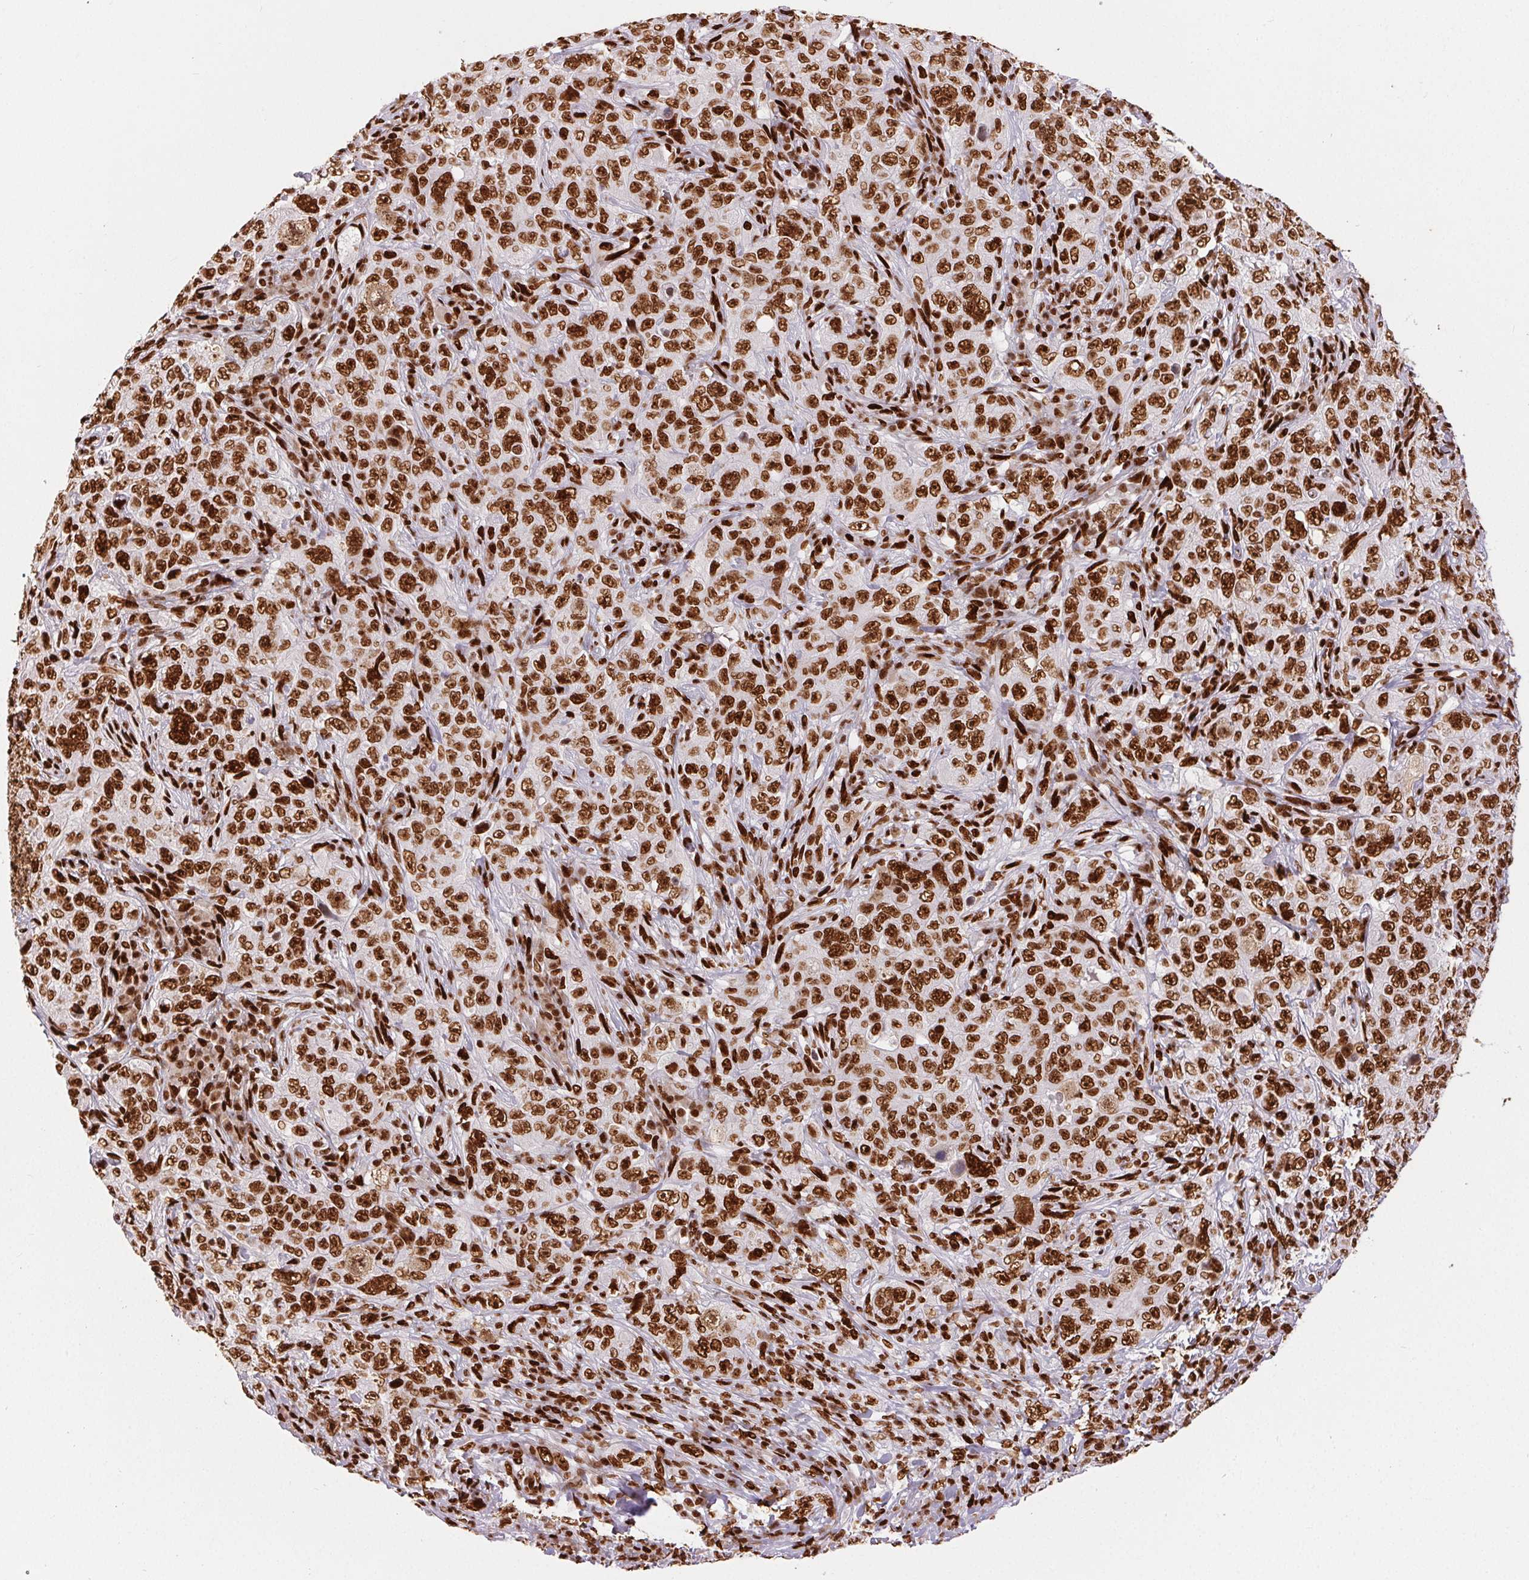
{"staining": {"intensity": "strong", "quantity": ">75%", "location": "nuclear"}, "tissue": "pancreatic cancer", "cell_type": "Tumor cells", "image_type": "cancer", "snomed": [{"axis": "morphology", "description": "Adenocarcinoma, NOS"}, {"axis": "topography", "description": "Pancreas"}], "caption": "Immunohistochemistry of human pancreatic adenocarcinoma demonstrates high levels of strong nuclear expression in approximately >75% of tumor cells. The protein of interest is stained brown, and the nuclei are stained in blue (DAB IHC with brightfield microscopy, high magnification).", "gene": "ZNF80", "patient": {"sex": "male", "age": 68}}